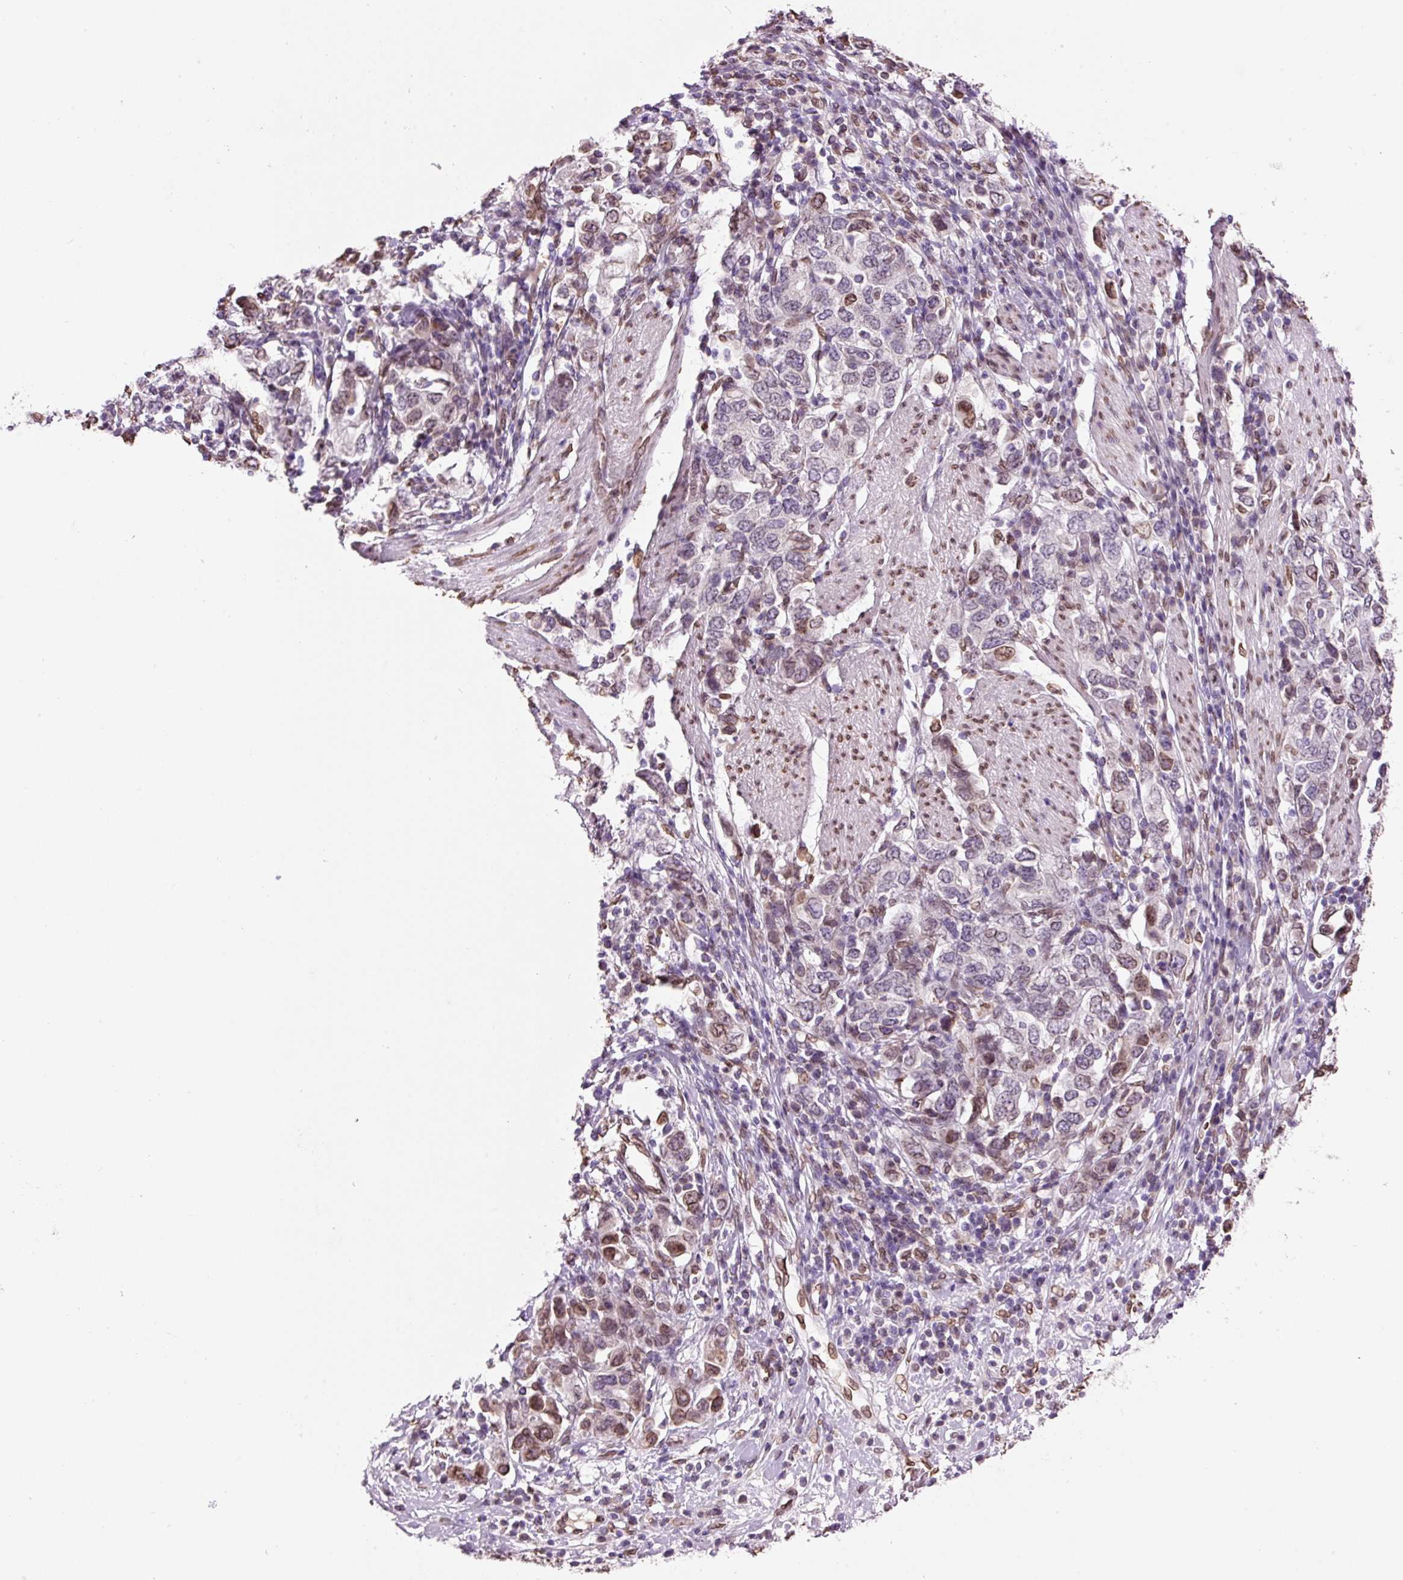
{"staining": {"intensity": "moderate", "quantity": "25%-75%", "location": "cytoplasmic/membranous,nuclear"}, "tissue": "stomach cancer", "cell_type": "Tumor cells", "image_type": "cancer", "snomed": [{"axis": "morphology", "description": "Adenocarcinoma, NOS"}, {"axis": "topography", "description": "Stomach, upper"}, {"axis": "topography", "description": "Stomach"}], "caption": "A brown stain shows moderate cytoplasmic/membranous and nuclear positivity of a protein in human stomach cancer tumor cells.", "gene": "ZNF224", "patient": {"sex": "male", "age": 62}}